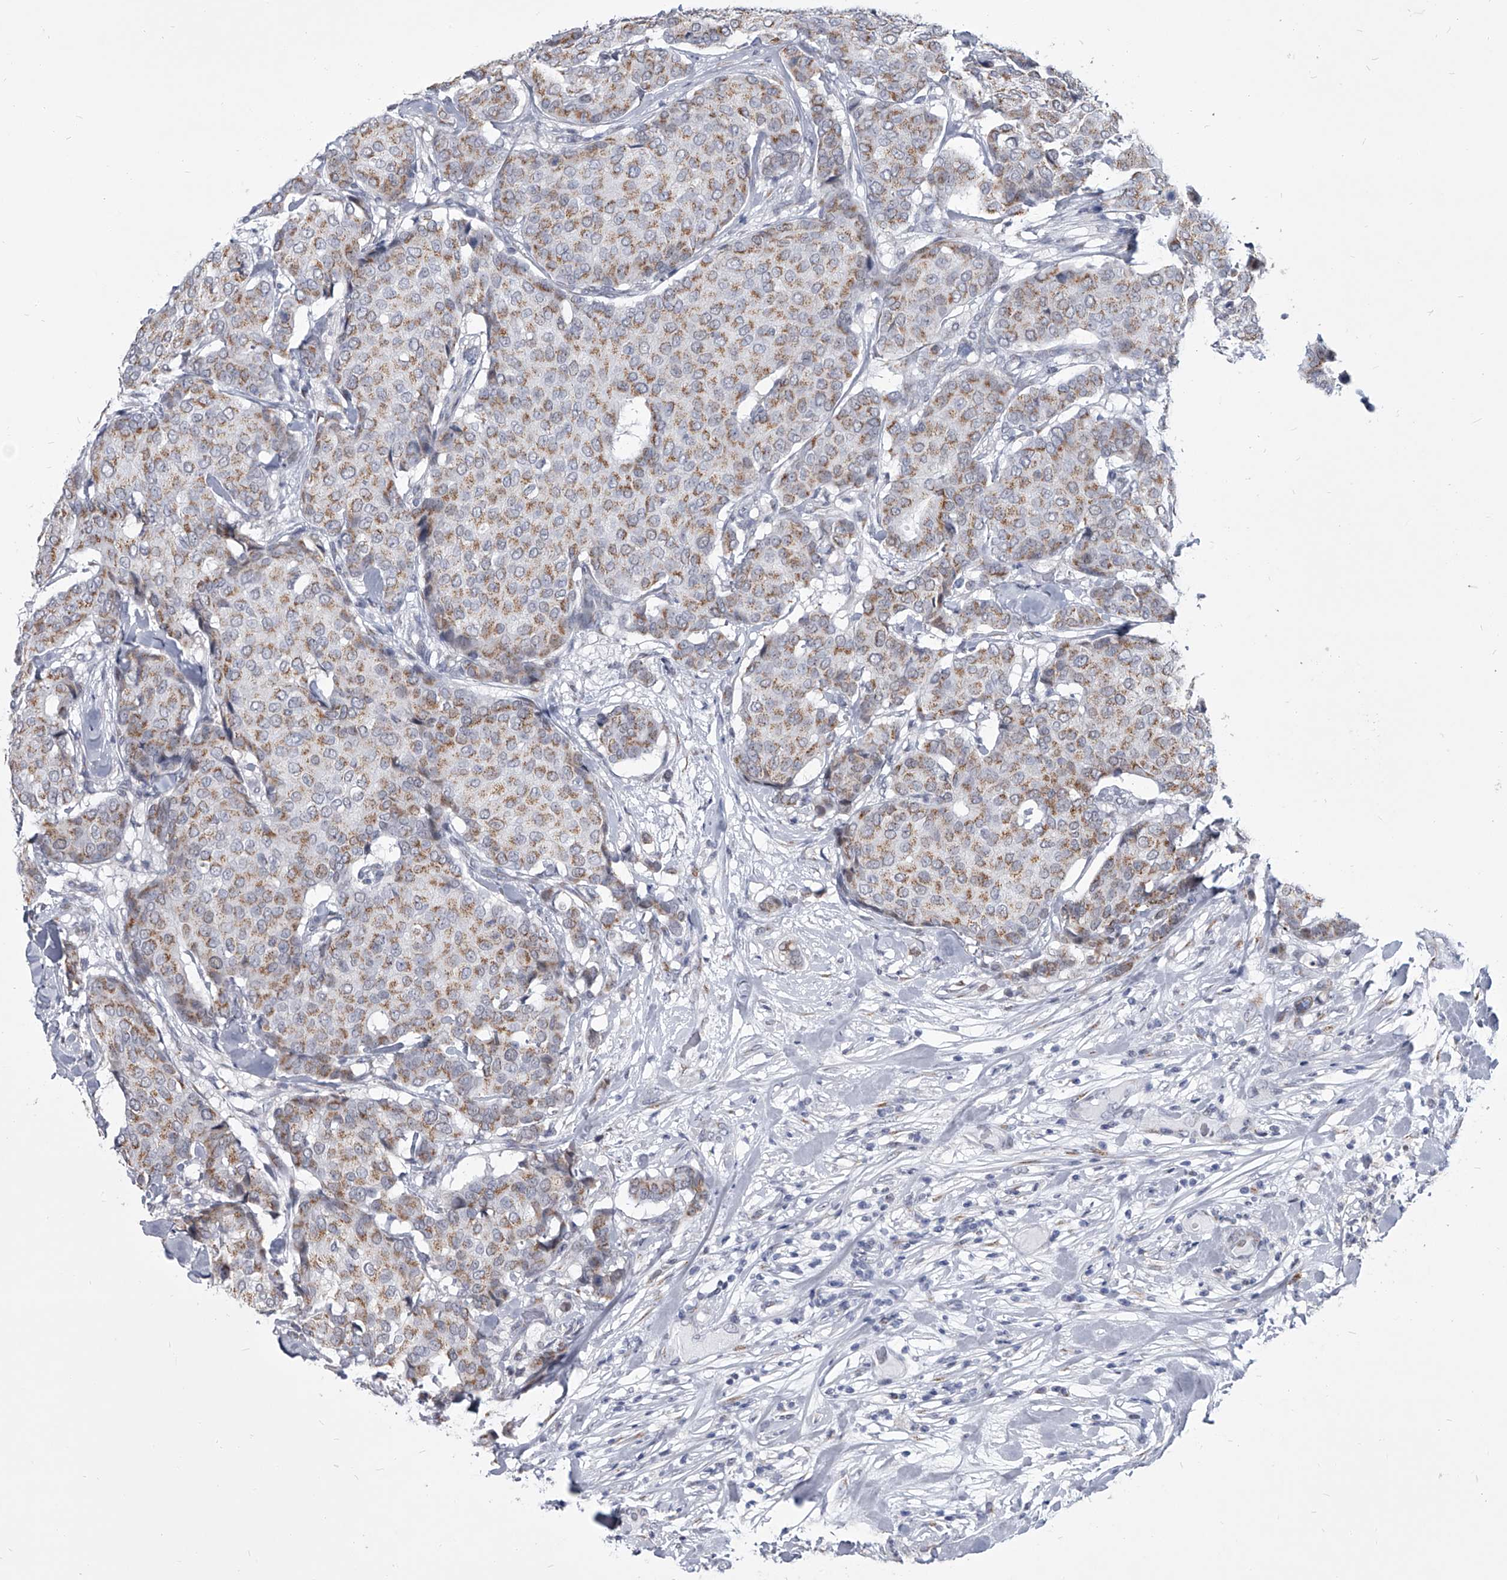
{"staining": {"intensity": "moderate", "quantity": ">75%", "location": "cytoplasmic/membranous"}, "tissue": "breast cancer", "cell_type": "Tumor cells", "image_type": "cancer", "snomed": [{"axis": "morphology", "description": "Duct carcinoma"}, {"axis": "topography", "description": "Breast"}], "caption": "Immunohistochemistry micrograph of neoplastic tissue: human infiltrating ductal carcinoma (breast) stained using IHC exhibits medium levels of moderate protein expression localized specifically in the cytoplasmic/membranous of tumor cells, appearing as a cytoplasmic/membranous brown color.", "gene": "EVA1C", "patient": {"sex": "female", "age": 75}}